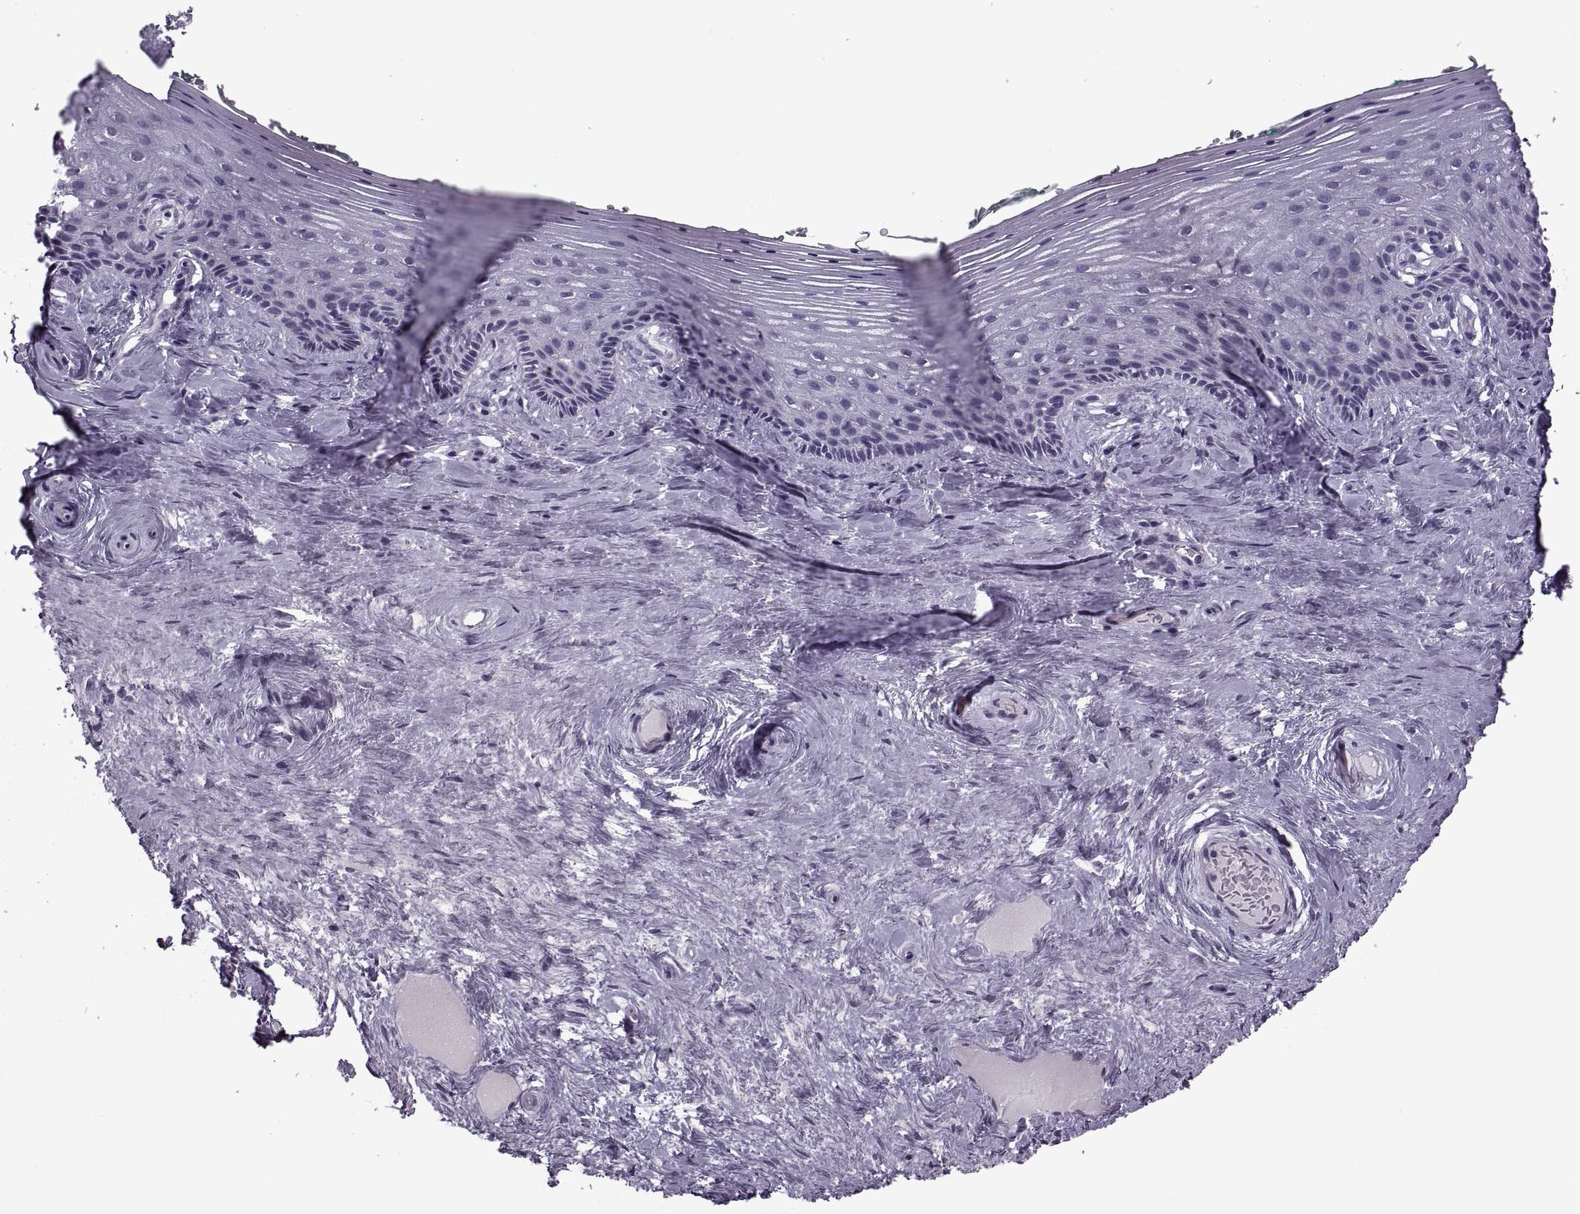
{"staining": {"intensity": "negative", "quantity": "none", "location": "none"}, "tissue": "vagina", "cell_type": "Squamous epithelial cells", "image_type": "normal", "snomed": [{"axis": "morphology", "description": "Normal tissue, NOS"}, {"axis": "topography", "description": "Vagina"}], "caption": "The histopathology image shows no significant staining in squamous epithelial cells of vagina. (Stains: DAB (3,3'-diaminobenzidine) immunohistochemistry (IHC) with hematoxylin counter stain, Microscopy: brightfield microscopy at high magnification).", "gene": "PAGE2B", "patient": {"sex": "female", "age": 45}}